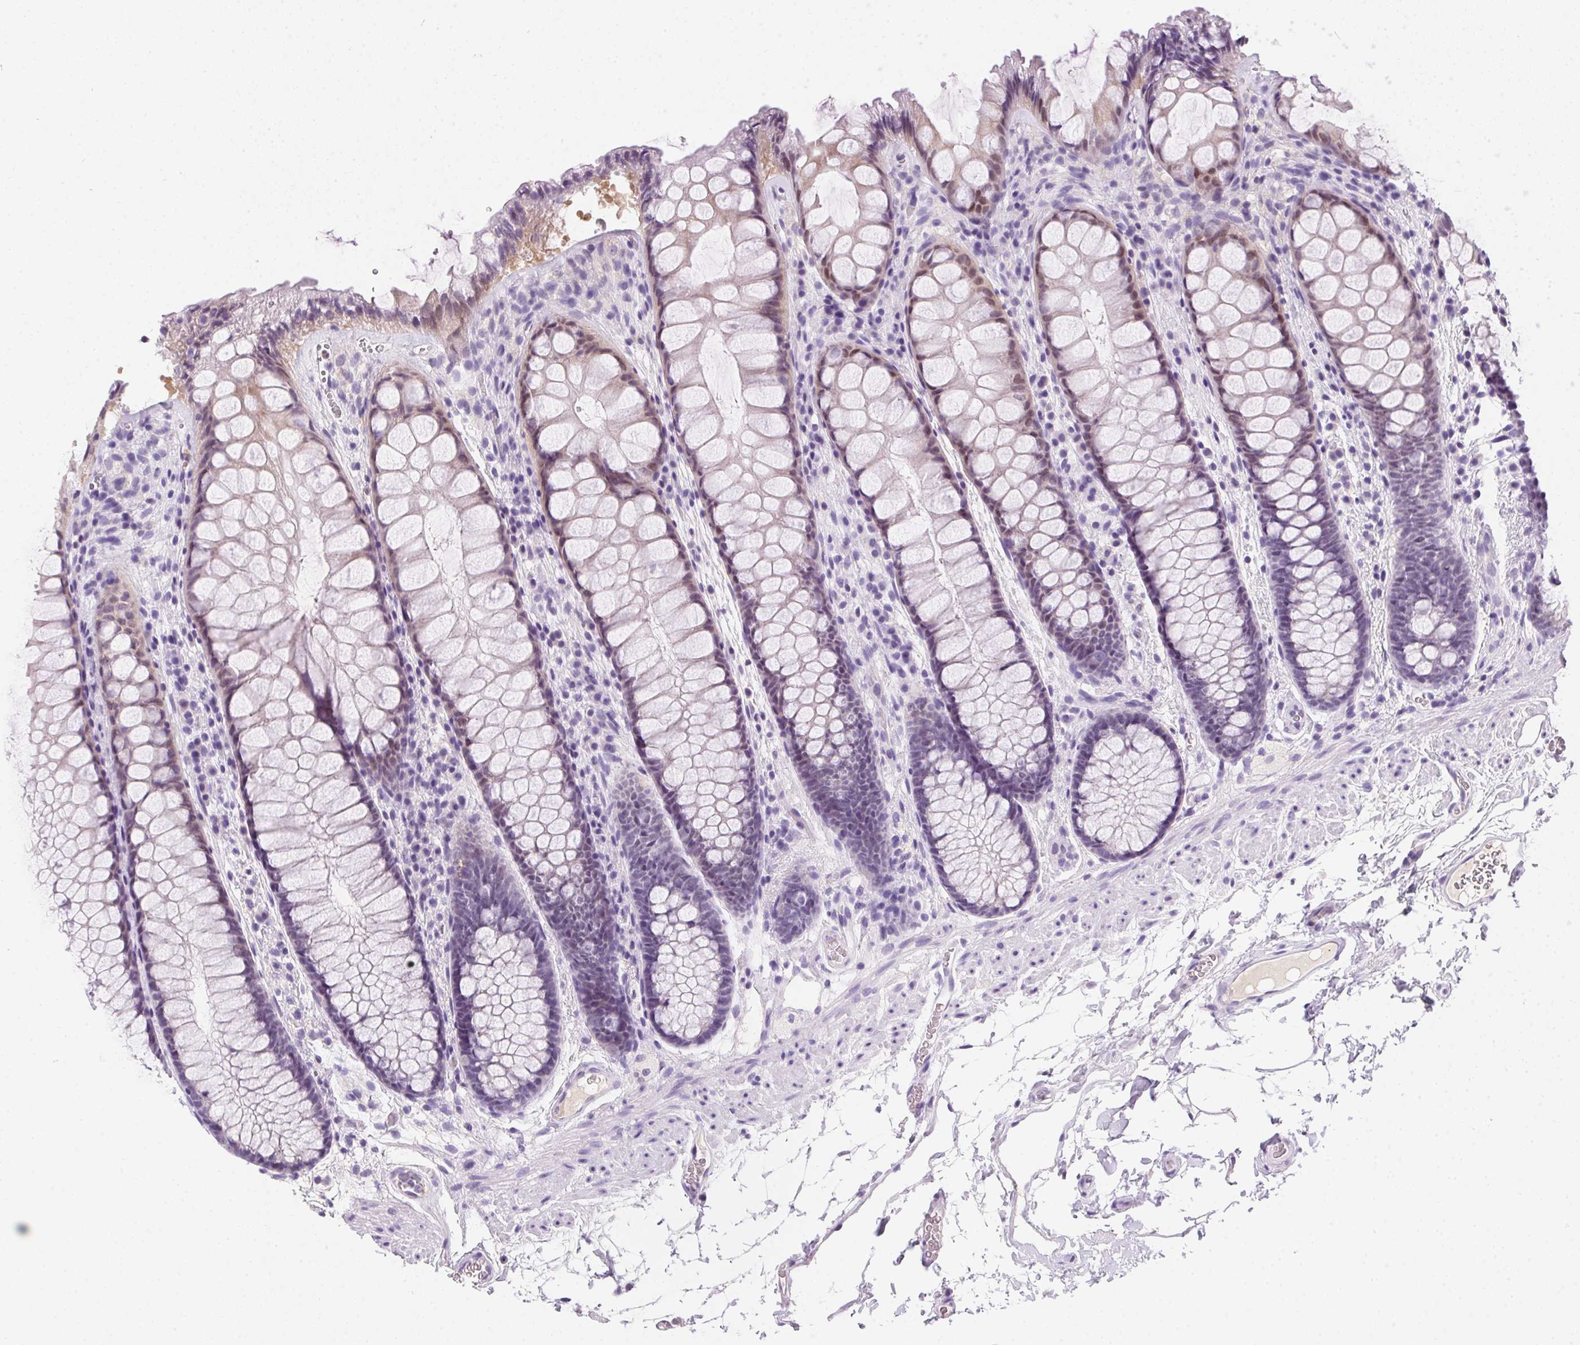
{"staining": {"intensity": "negative", "quantity": "none", "location": "none"}, "tissue": "rectum", "cell_type": "Glandular cells", "image_type": "normal", "snomed": [{"axis": "morphology", "description": "Normal tissue, NOS"}, {"axis": "topography", "description": "Rectum"}], "caption": "Glandular cells show no significant protein staining in benign rectum. Nuclei are stained in blue.", "gene": "SSTR4", "patient": {"sex": "female", "age": 62}}